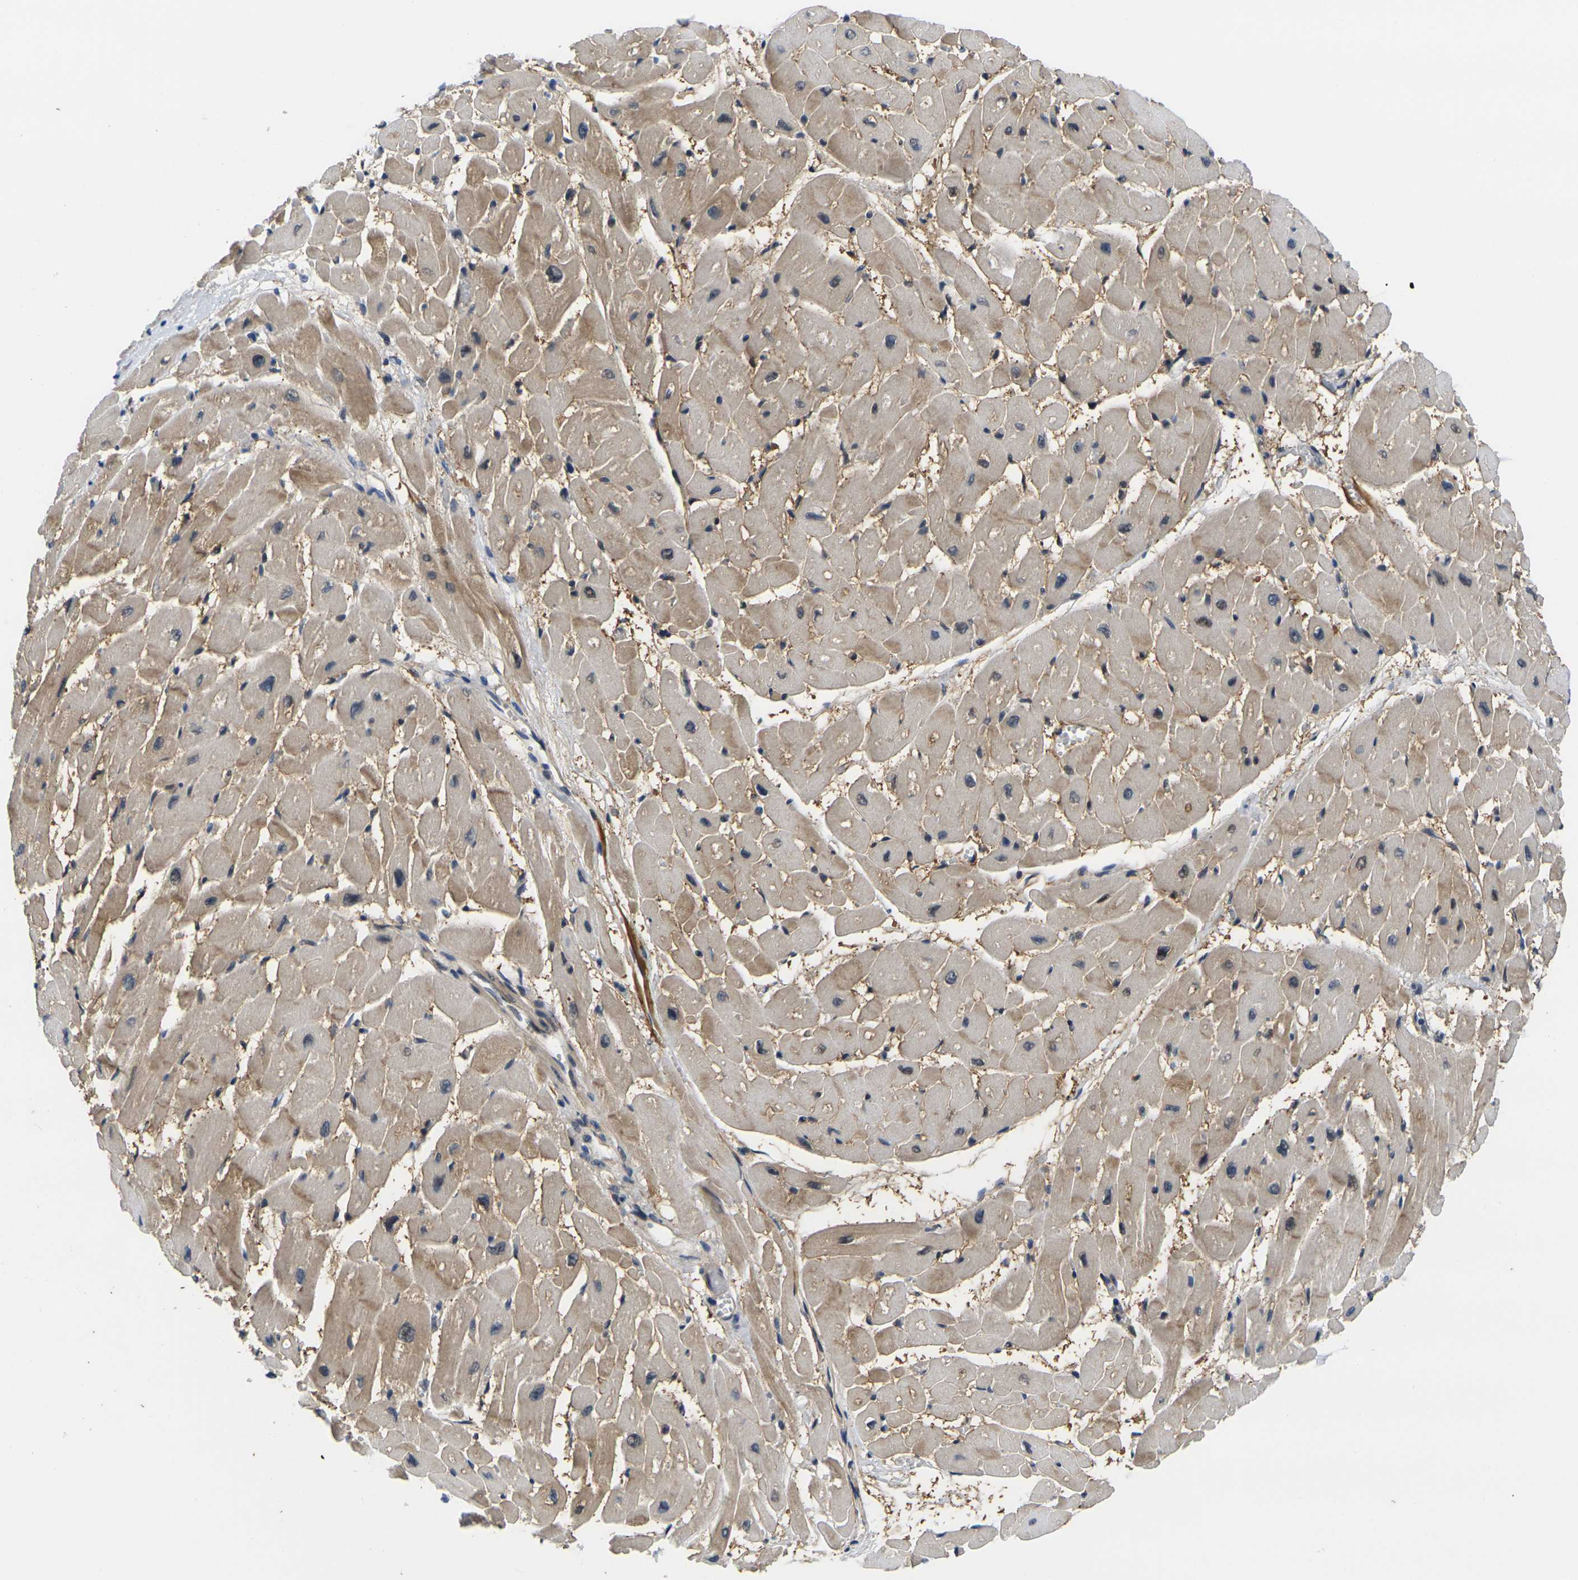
{"staining": {"intensity": "weak", "quantity": ">75%", "location": "cytoplasmic/membranous"}, "tissue": "heart muscle", "cell_type": "Cardiomyocytes", "image_type": "normal", "snomed": [{"axis": "morphology", "description": "Normal tissue, NOS"}, {"axis": "topography", "description": "Heart"}], "caption": "Approximately >75% of cardiomyocytes in normal human heart muscle display weak cytoplasmic/membranous protein positivity as visualized by brown immunohistochemical staining.", "gene": "RBM7", "patient": {"sex": "male", "age": 45}}